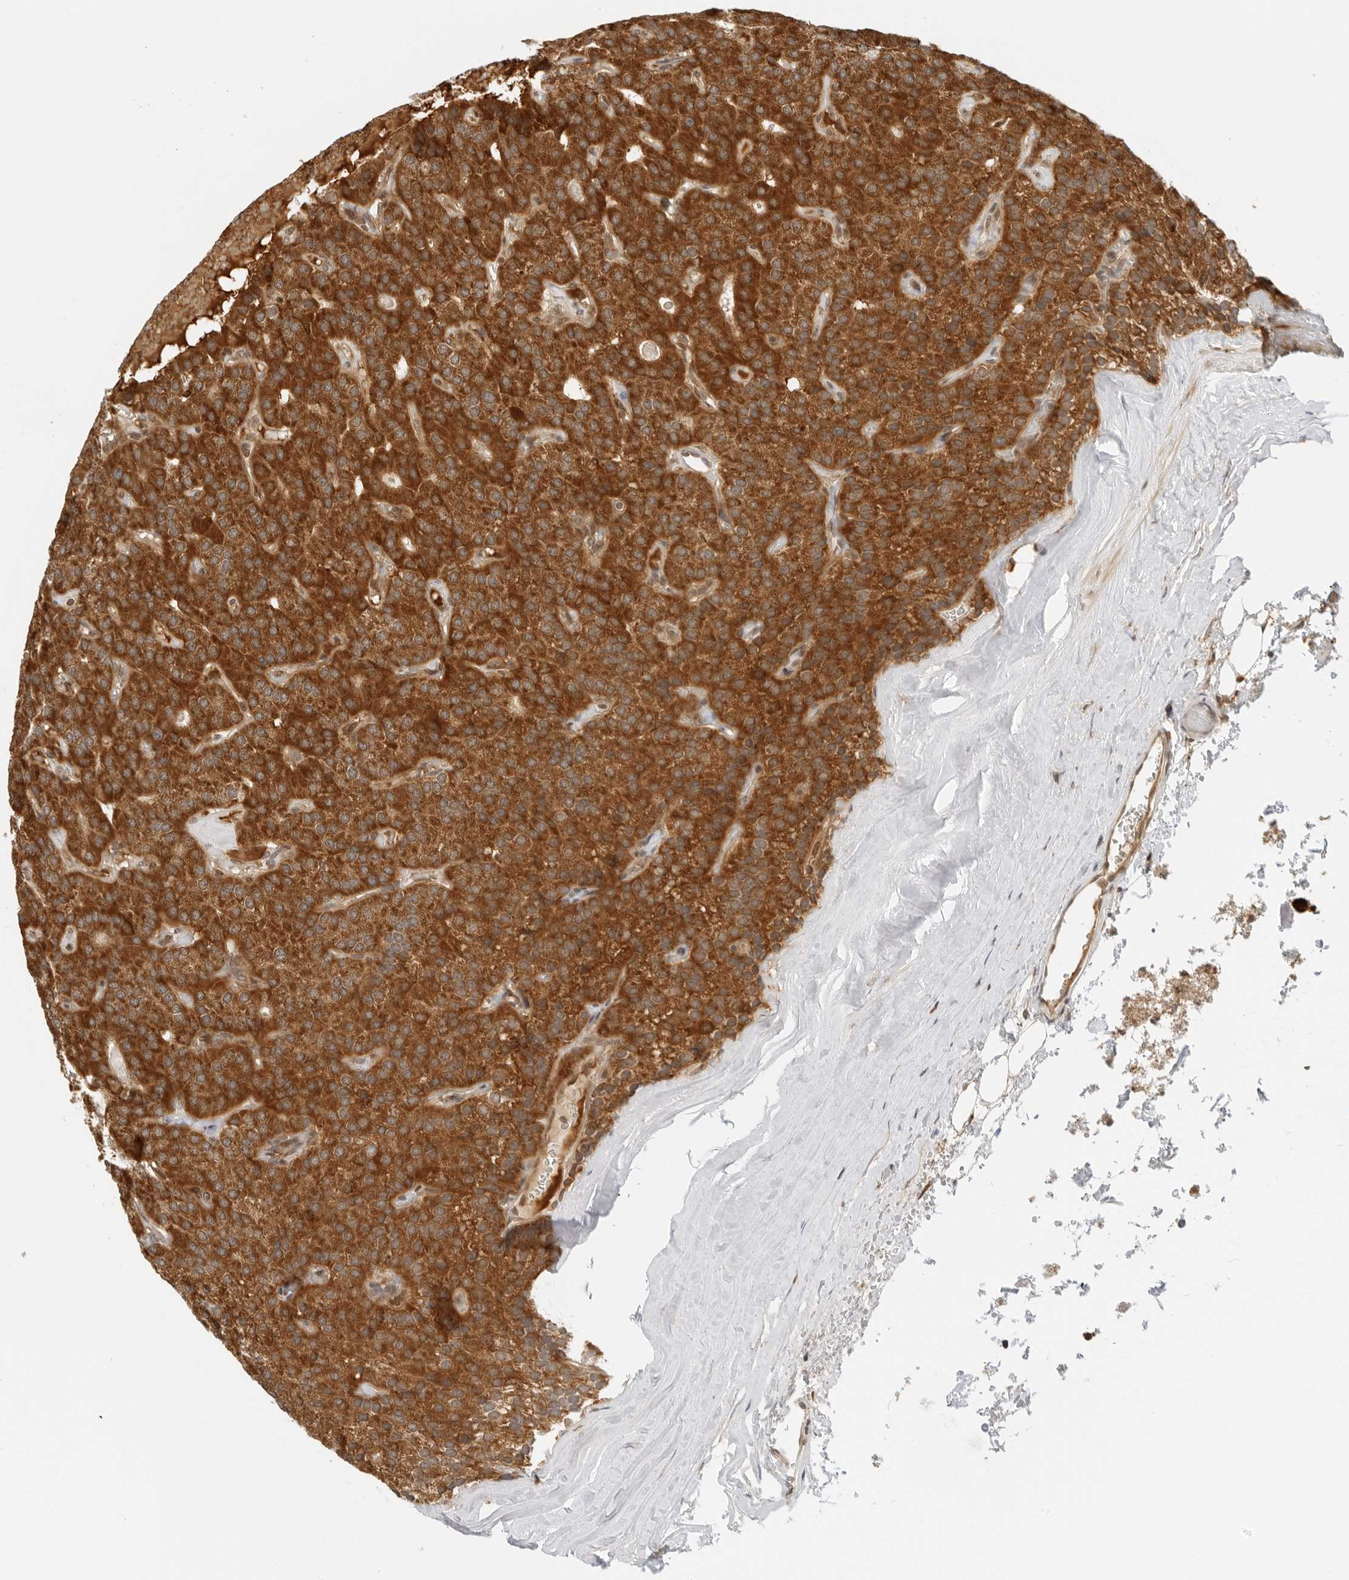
{"staining": {"intensity": "strong", "quantity": ">75%", "location": "cytoplasmic/membranous"}, "tissue": "parathyroid gland", "cell_type": "Glandular cells", "image_type": "normal", "snomed": [{"axis": "morphology", "description": "Normal tissue, NOS"}, {"axis": "morphology", "description": "Adenoma, NOS"}, {"axis": "topography", "description": "Parathyroid gland"}], "caption": "IHC photomicrograph of benign parathyroid gland stained for a protein (brown), which displays high levels of strong cytoplasmic/membranous staining in approximately >75% of glandular cells.", "gene": "RC3H1", "patient": {"sex": "female", "age": 86}}